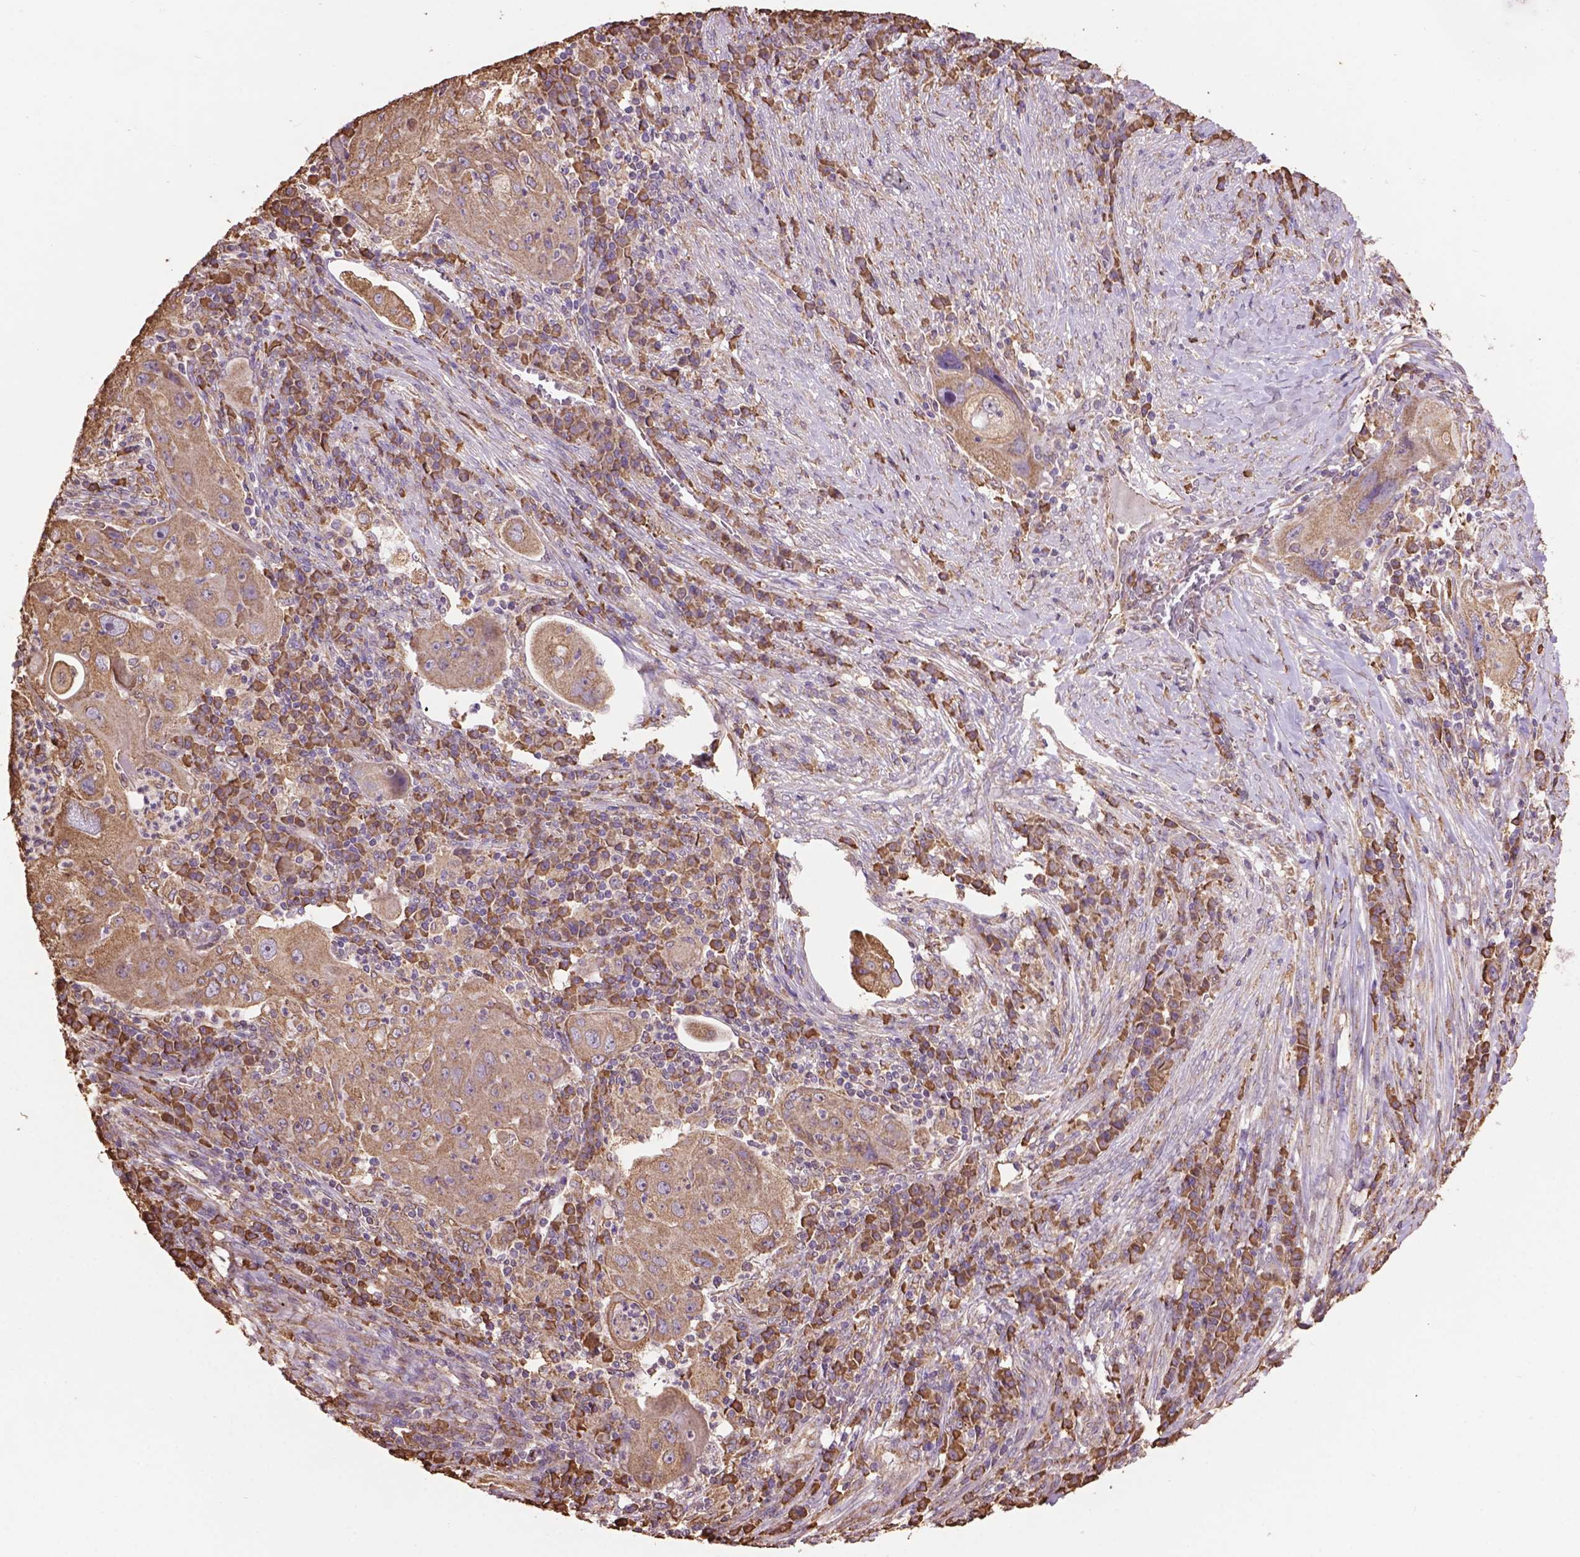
{"staining": {"intensity": "moderate", "quantity": ">75%", "location": "cytoplasmic/membranous"}, "tissue": "lung cancer", "cell_type": "Tumor cells", "image_type": "cancer", "snomed": [{"axis": "morphology", "description": "Squamous cell carcinoma, NOS"}, {"axis": "topography", "description": "Lung"}], "caption": "Immunohistochemistry (IHC) staining of lung squamous cell carcinoma, which shows medium levels of moderate cytoplasmic/membranous staining in about >75% of tumor cells indicating moderate cytoplasmic/membranous protein positivity. The staining was performed using DAB (brown) for protein detection and nuclei were counterstained in hematoxylin (blue).", "gene": "PPP2R5E", "patient": {"sex": "female", "age": 59}}